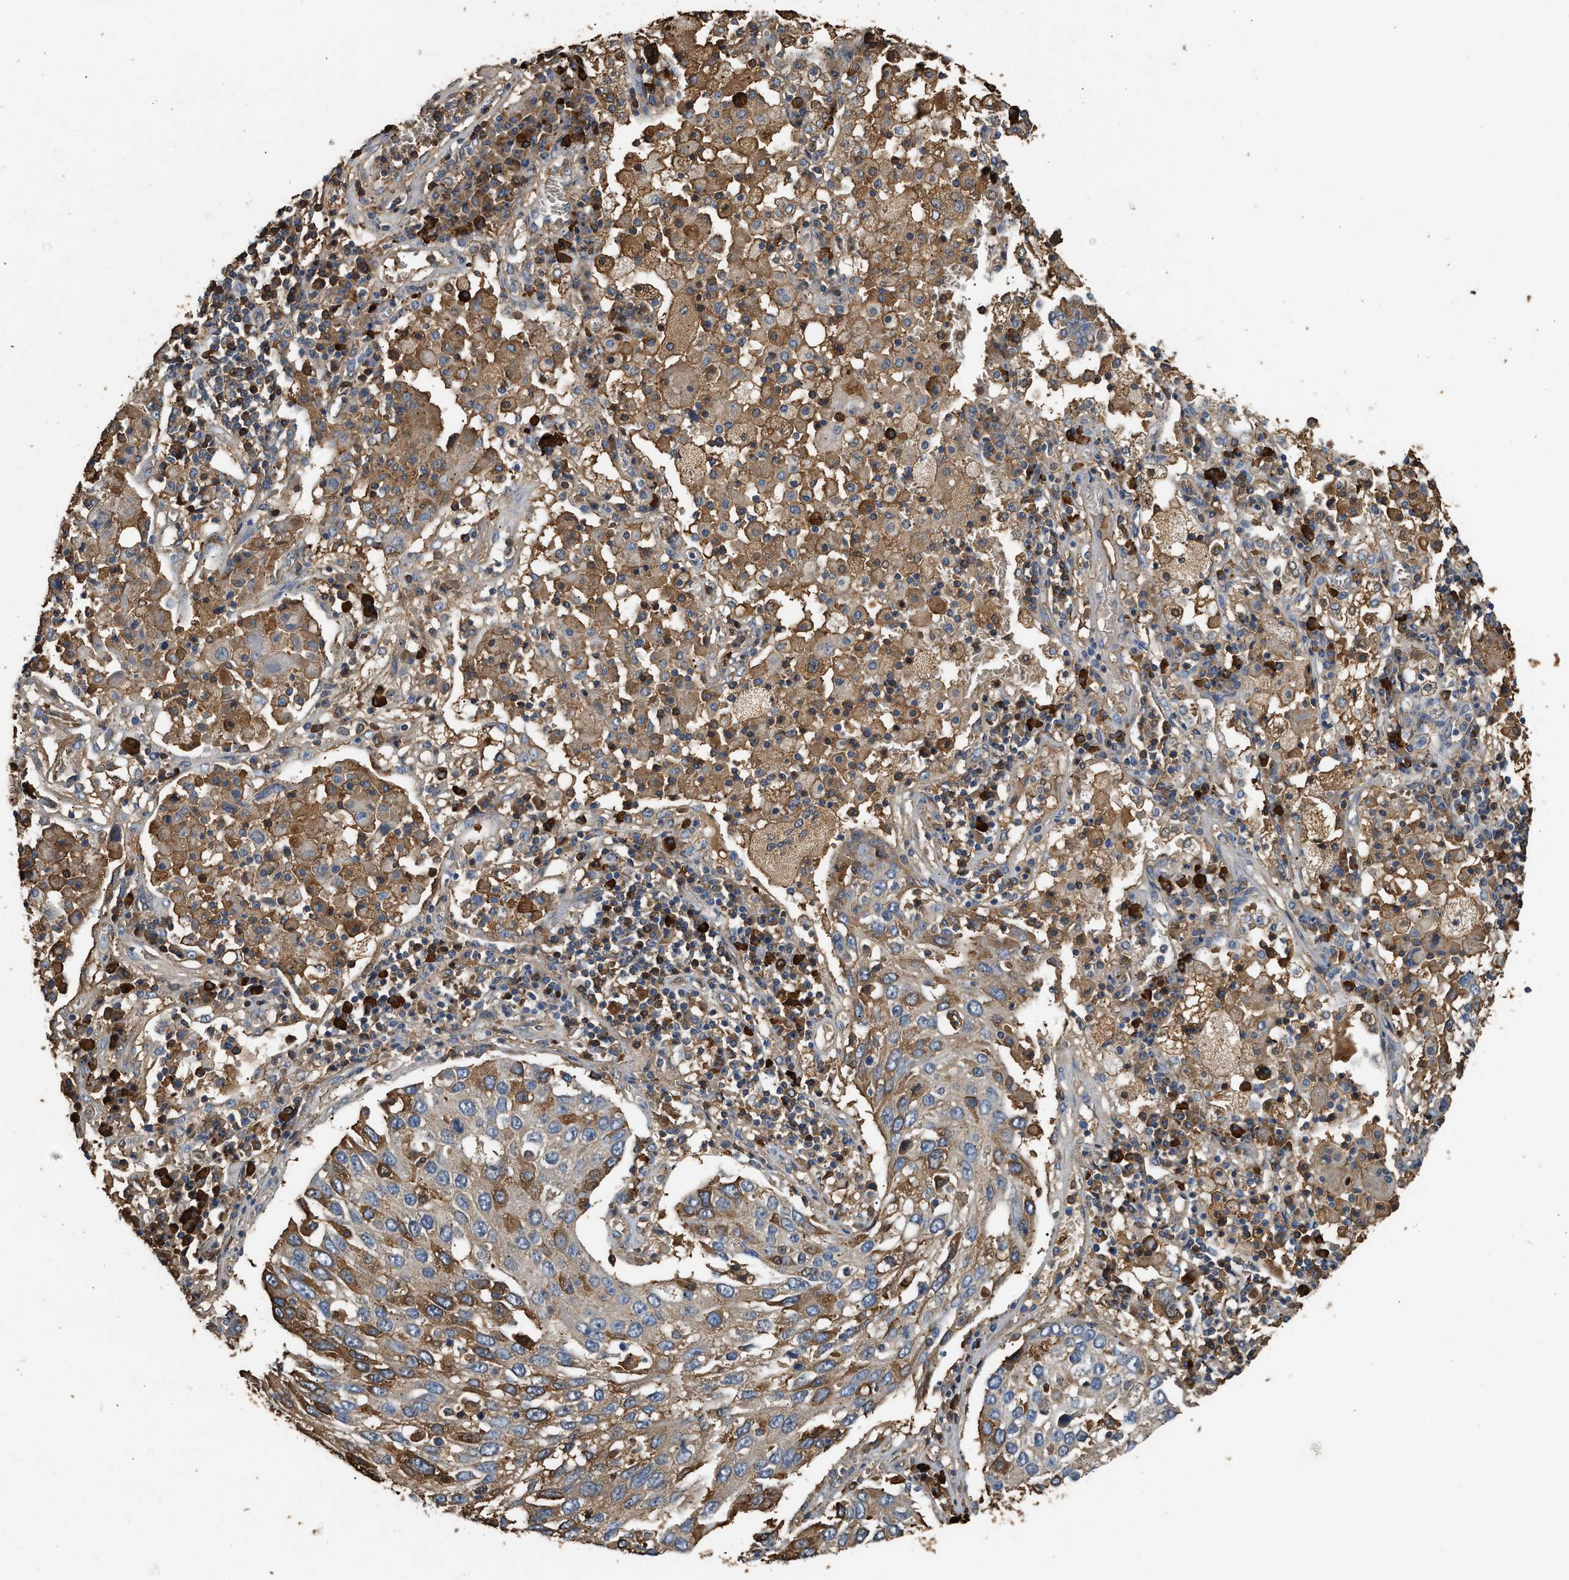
{"staining": {"intensity": "moderate", "quantity": "<25%", "location": "cytoplasmic/membranous"}, "tissue": "lung cancer", "cell_type": "Tumor cells", "image_type": "cancer", "snomed": [{"axis": "morphology", "description": "Squamous cell carcinoma, NOS"}, {"axis": "topography", "description": "Lung"}], "caption": "High-magnification brightfield microscopy of lung squamous cell carcinoma stained with DAB (3,3'-diaminobenzidine) (brown) and counterstained with hematoxylin (blue). tumor cells exhibit moderate cytoplasmic/membranous staining is seen in approximately<25% of cells. The staining was performed using DAB (3,3'-diaminobenzidine), with brown indicating positive protein expression. Nuclei are stained blue with hematoxylin.", "gene": "TMEM268", "patient": {"sex": "male", "age": 65}}